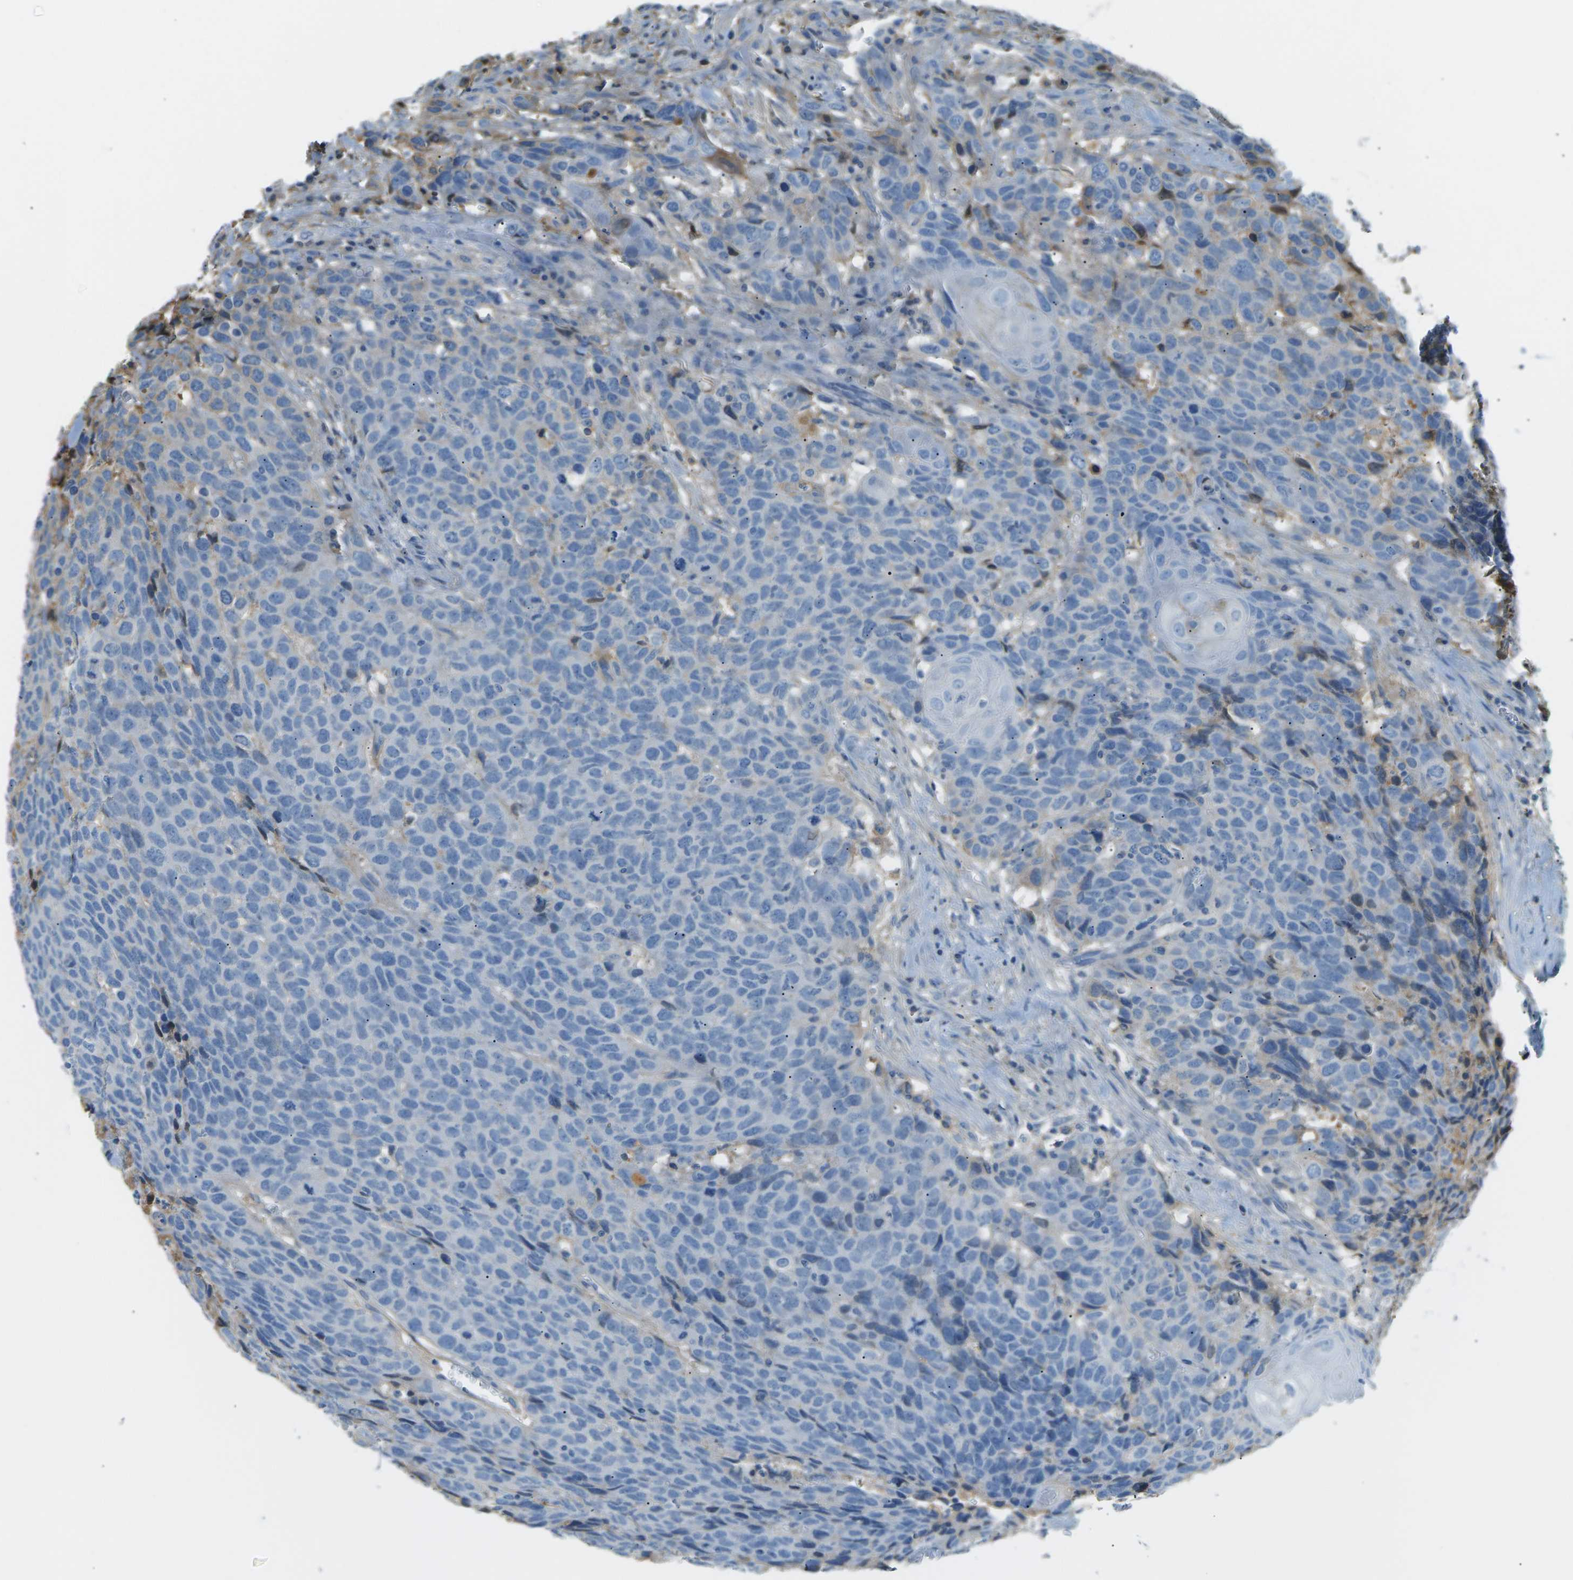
{"staining": {"intensity": "negative", "quantity": "none", "location": "none"}, "tissue": "head and neck cancer", "cell_type": "Tumor cells", "image_type": "cancer", "snomed": [{"axis": "morphology", "description": "Squamous cell carcinoma, NOS"}, {"axis": "topography", "description": "Head-Neck"}], "caption": "Tumor cells show no significant expression in head and neck squamous cell carcinoma.", "gene": "CFI", "patient": {"sex": "male", "age": 66}}